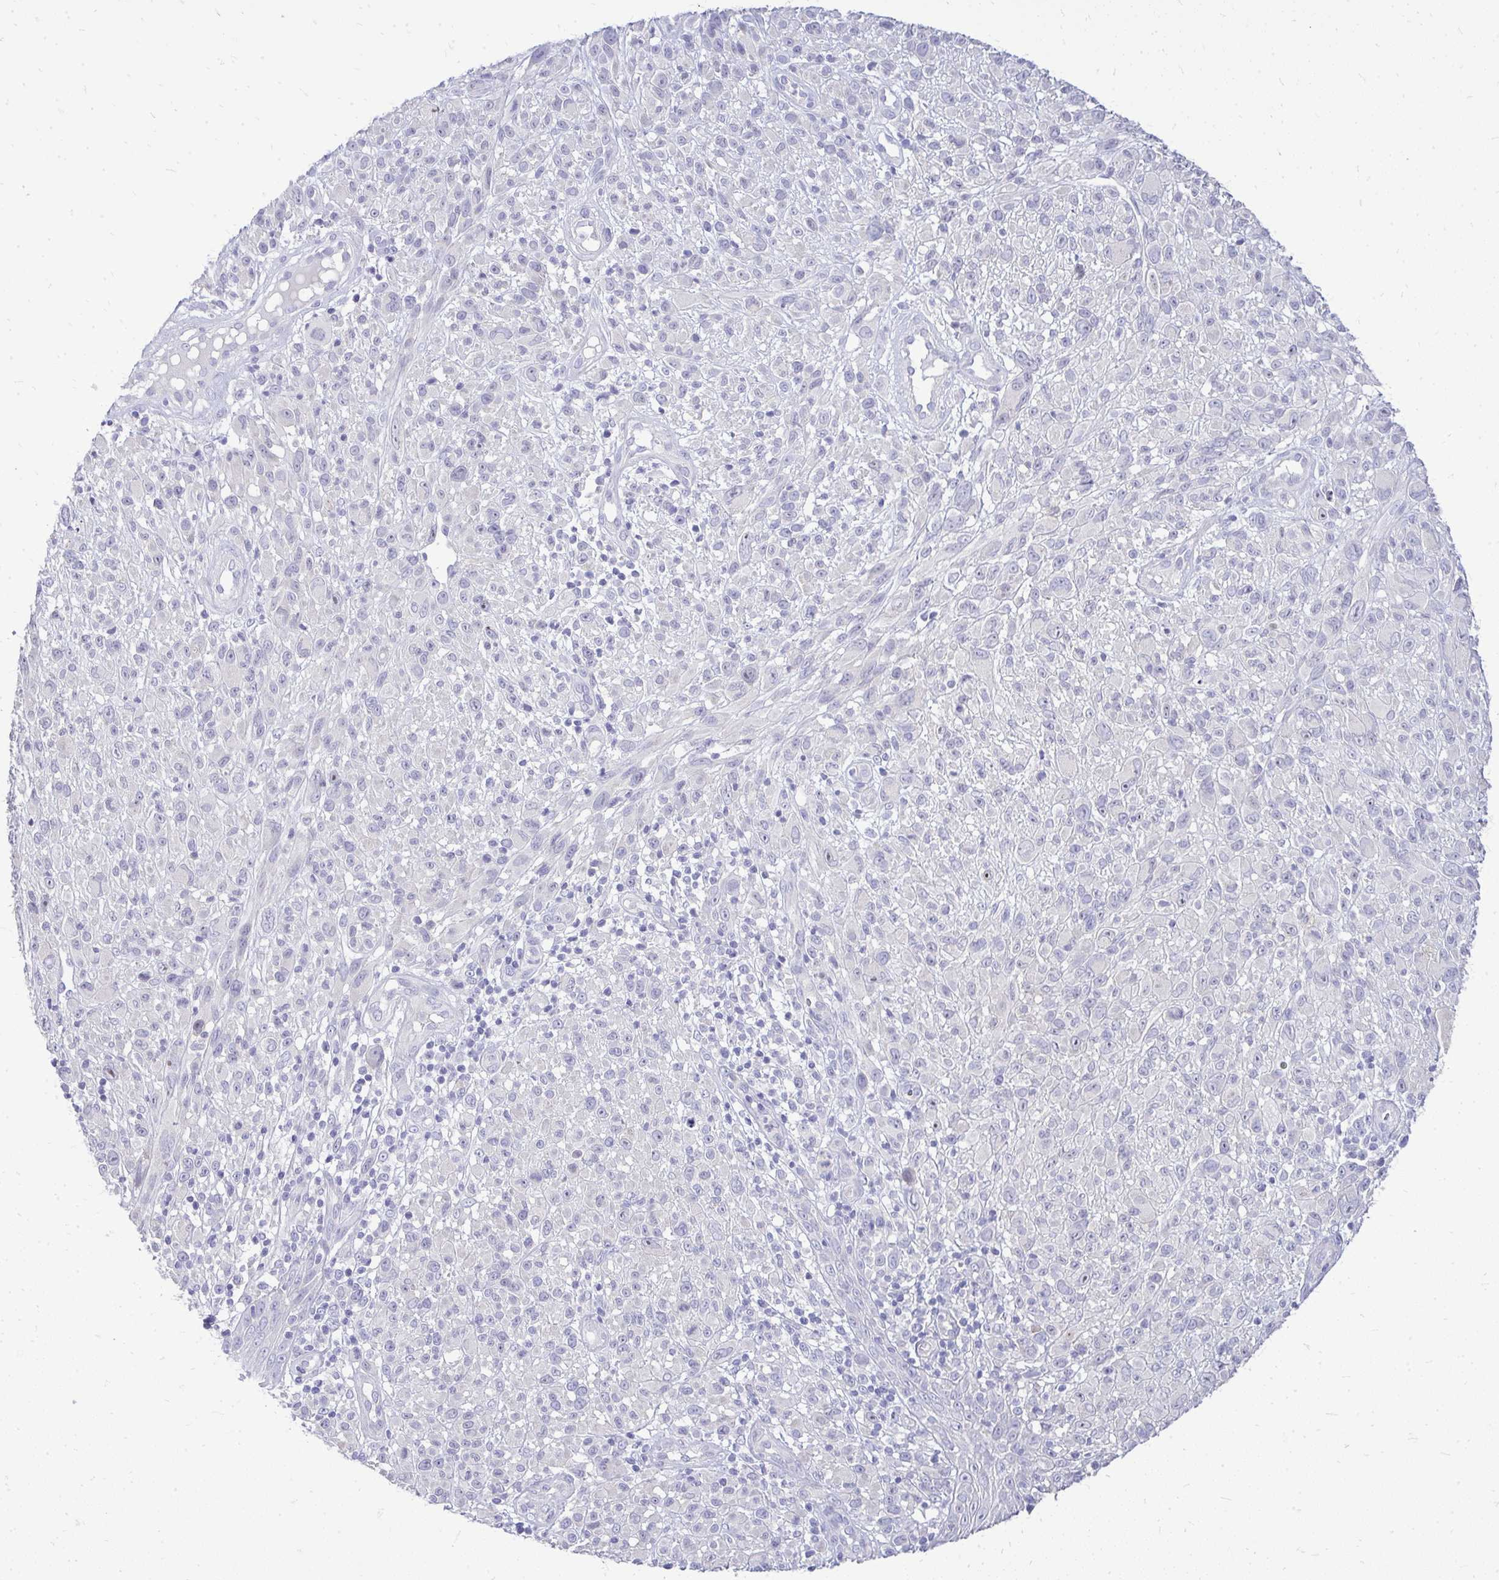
{"staining": {"intensity": "moderate", "quantity": "<25%", "location": "nuclear"}, "tissue": "melanoma", "cell_type": "Tumor cells", "image_type": "cancer", "snomed": [{"axis": "morphology", "description": "Malignant melanoma, NOS"}, {"axis": "topography", "description": "Skin"}], "caption": "Protein expression analysis of human malignant melanoma reveals moderate nuclear staining in approximately <25% of tumor cells.", "gene": "OR8D1", "patient": {"sex": "male", "age": 68}}